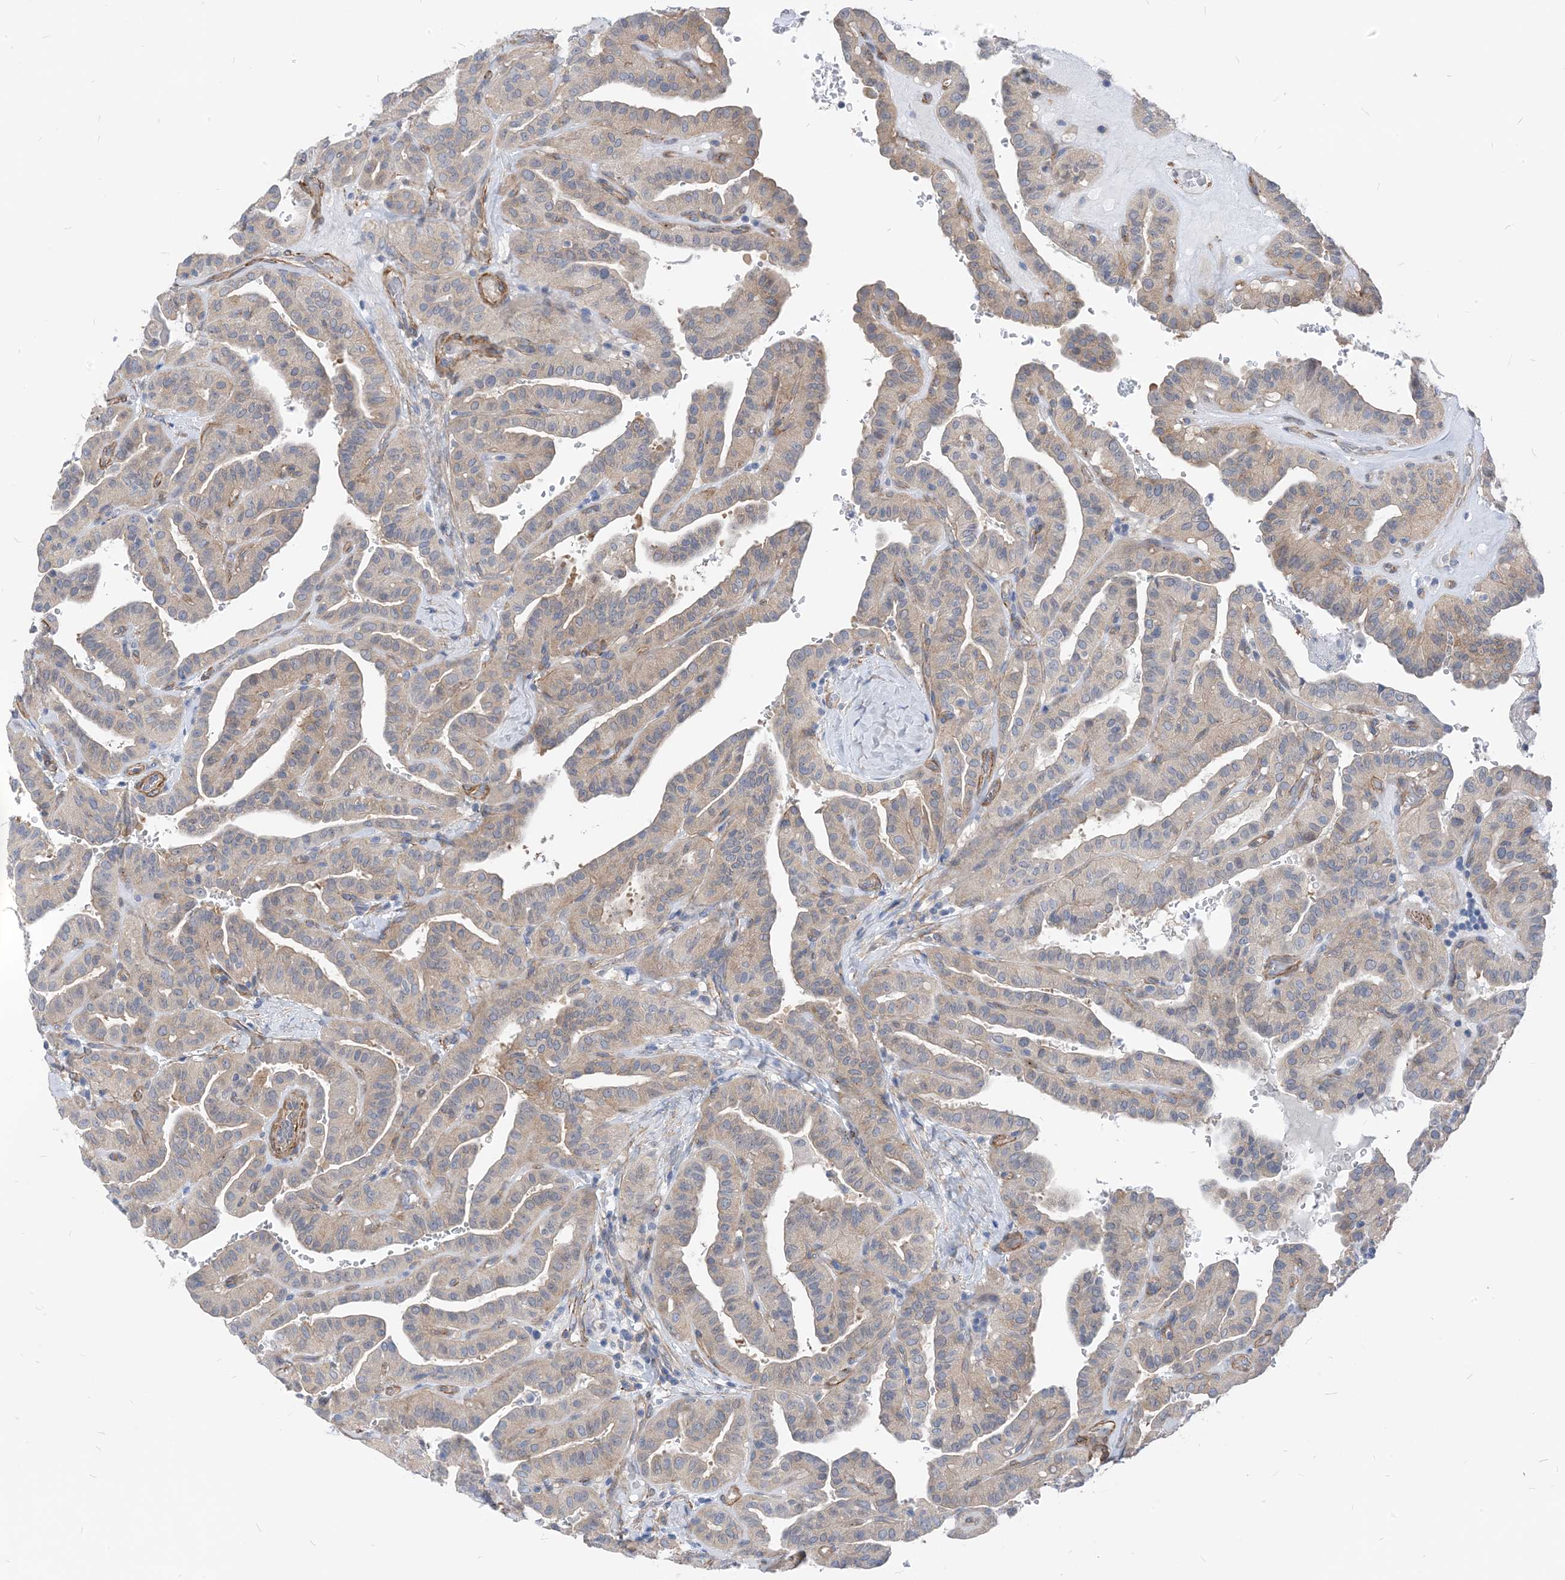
{"staining": {"intensity": "weak", "quantity": "25%-75%", "location": "cytoplasmic/membranous"}, "tissue": "thyroid cancer", "cell_type": "Tumor cells", "image_type": "cancer", "snomed": [{"axis": "morphology", "description": "Papillary adenocarcinoma, NOS"}, {"axis": "topography", "description": "Thyroid gland"}], "caption": "Papillary adenocarcinoma (thyroid) tissue reveals weak cytoplasmic/membranous positivity in about 25%-75% of tumor cells Using DAB (3,3'-diaminobenzidine) (brown) and hematoxylin (blue) stains, captured at high magnification using brightfield microscopy.", "gene": "PLEKHA3", "patient": {"sex": "male", "age": 77}}